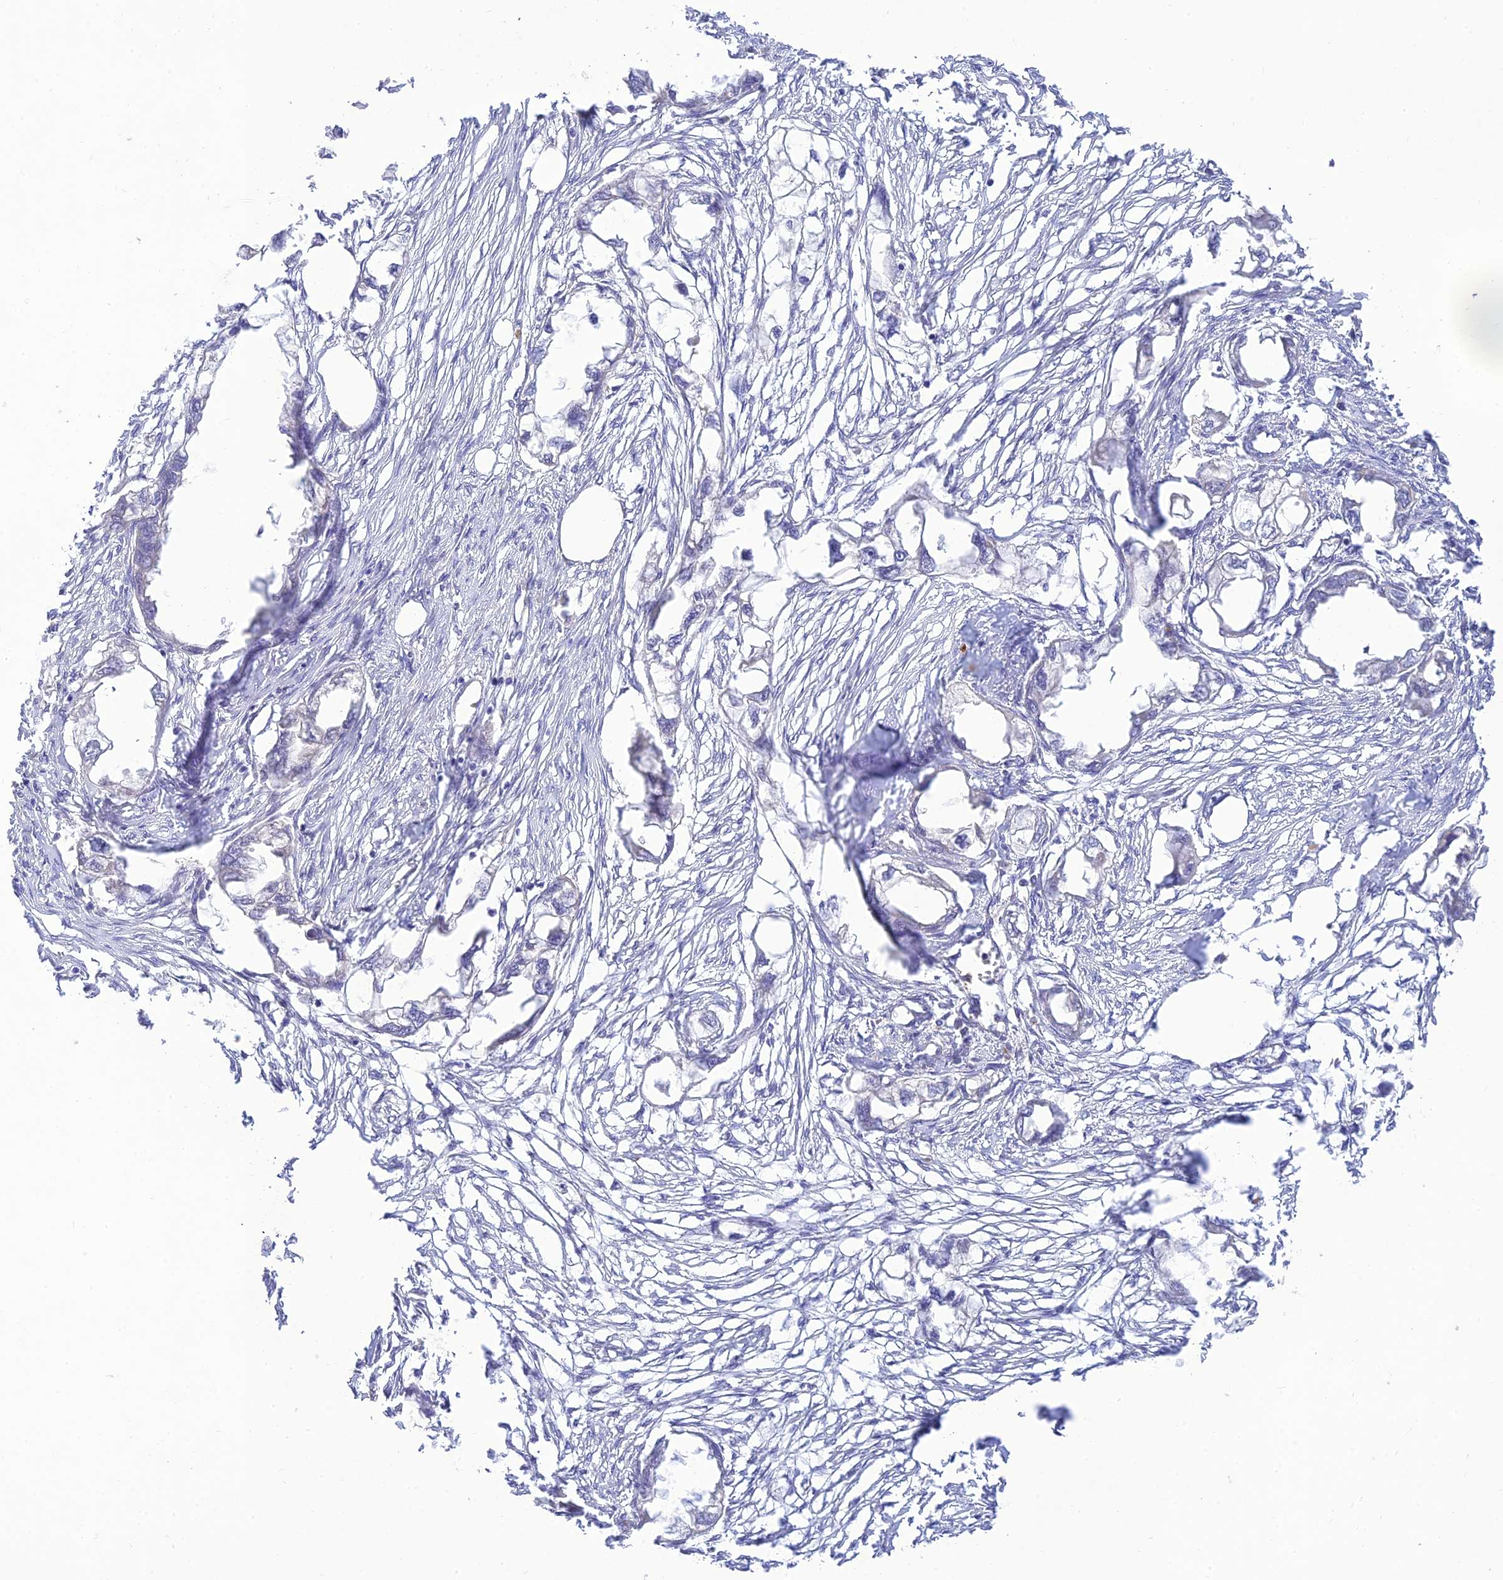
{"staining": {"intensity": "negative", "quantity": "none", "location": "none"}, "tissue": "endometrial cancer", "cell_type": "Tumor cells", "image_type": "cancer", "snomed": [{"axis": "morphology", "description": "Adenocarcinoma, NOS"}, {"axis": "morphology", "description": "Adenocarcinoma, metastatic, NOS"}, {"axis": "topography", "description": "Adipose tissue"}, {"axis": "topography", "description": "Endometrium"}], "caption": "Protein analysis of endometrial cancer shows no significant expression in tumor cells.", "gene": "TMEM40", "patient": {"sex": "female", "age": 67}}